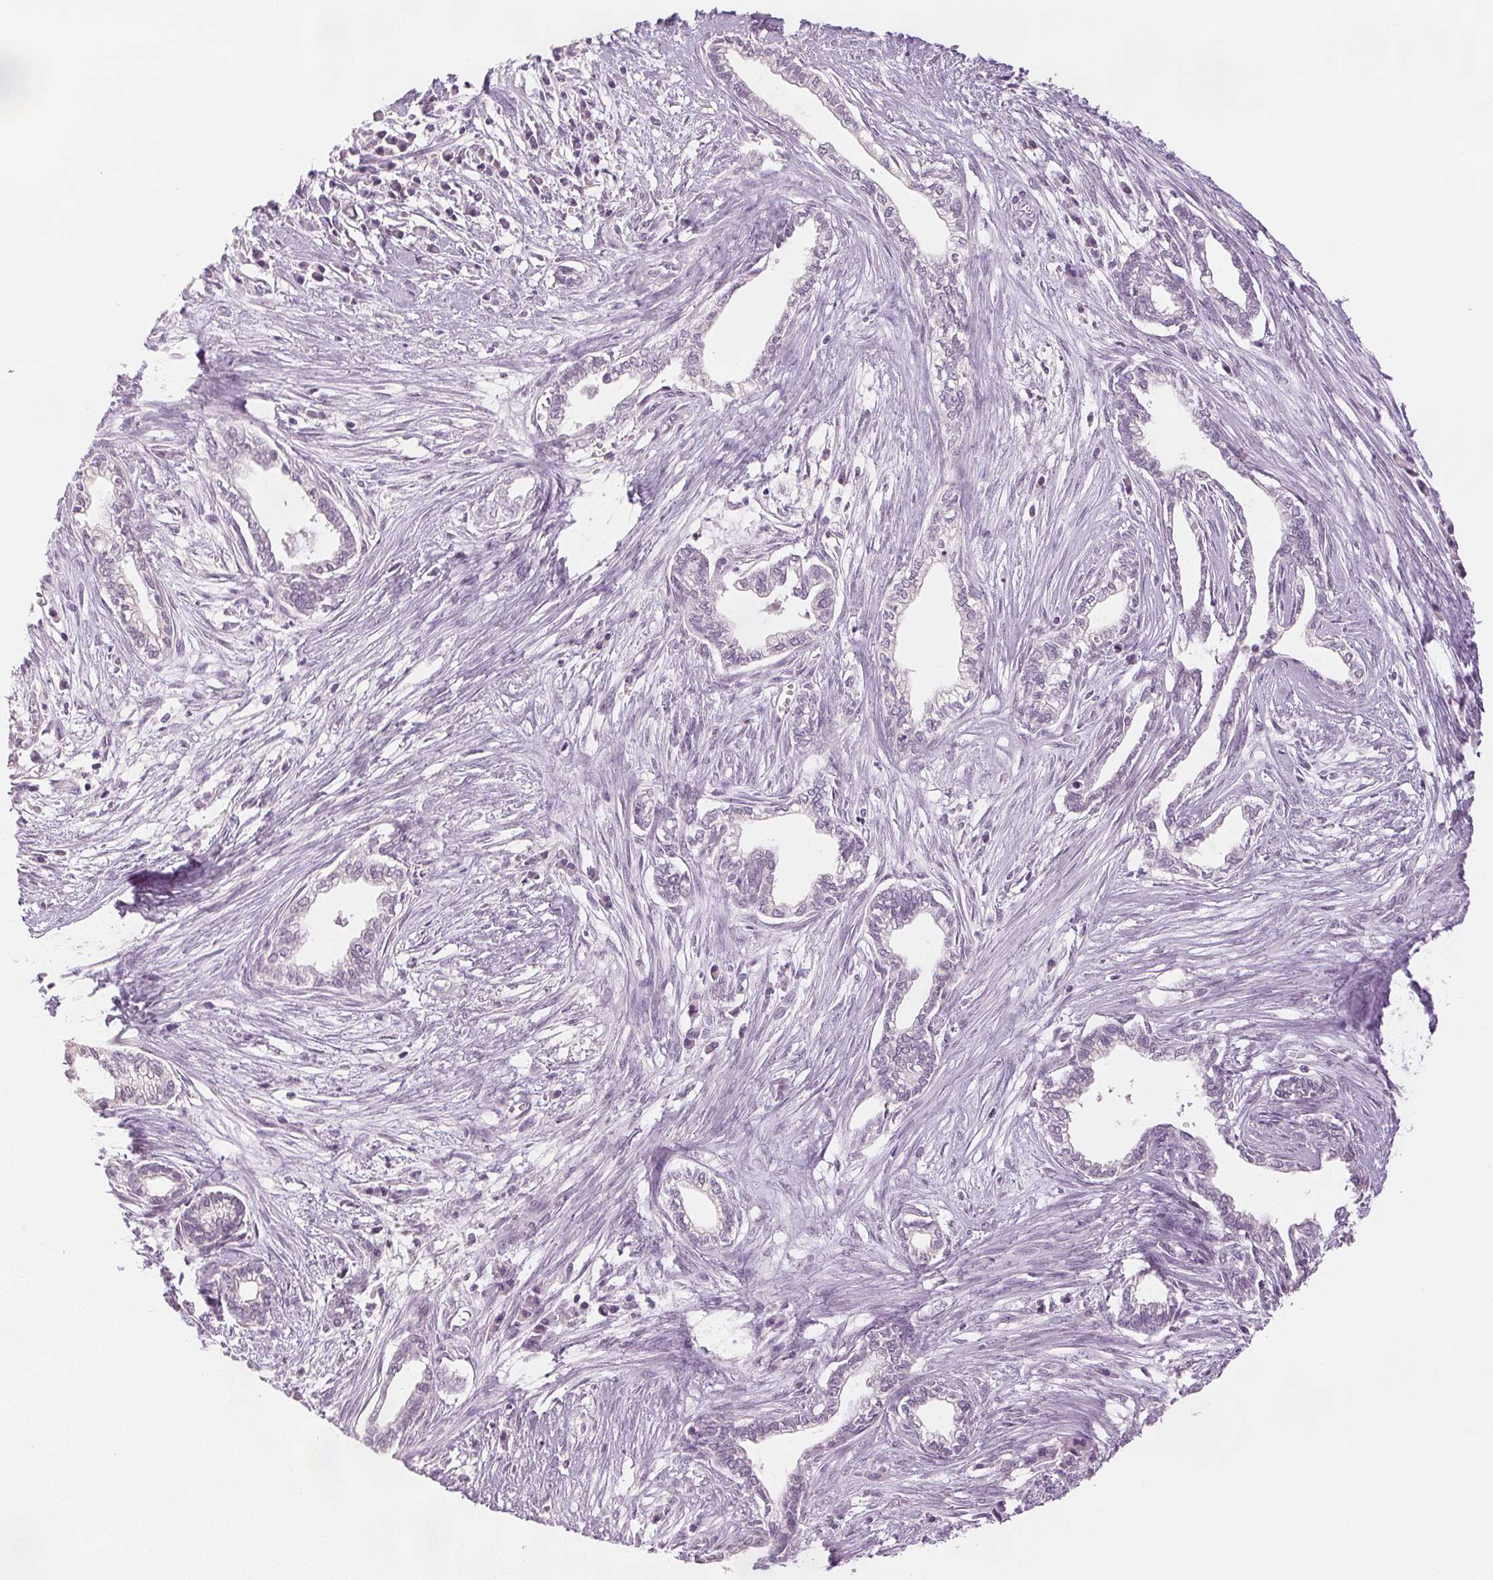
{"staining": {"intensity": "negative", "quantity": "none", "location": "none"}, "tissue": "cervical cancer", "cell_type": "Tumor cells", "image_type": "cancer", "snomed": [{"axis": "morphology", "description": "Adenocarcinoma, NOS"}, {"axis": "topography", "description": "Cervix"}], "caption": "An IHC photomicrograph of cervical cancer is shown. There is no staining in tumor cells of cervical cancer. (Immunohistochemistry, brightfield microscopy, high magnification).", "gene": "SCGN", "patient": {"sex": "female", "age": 62}}